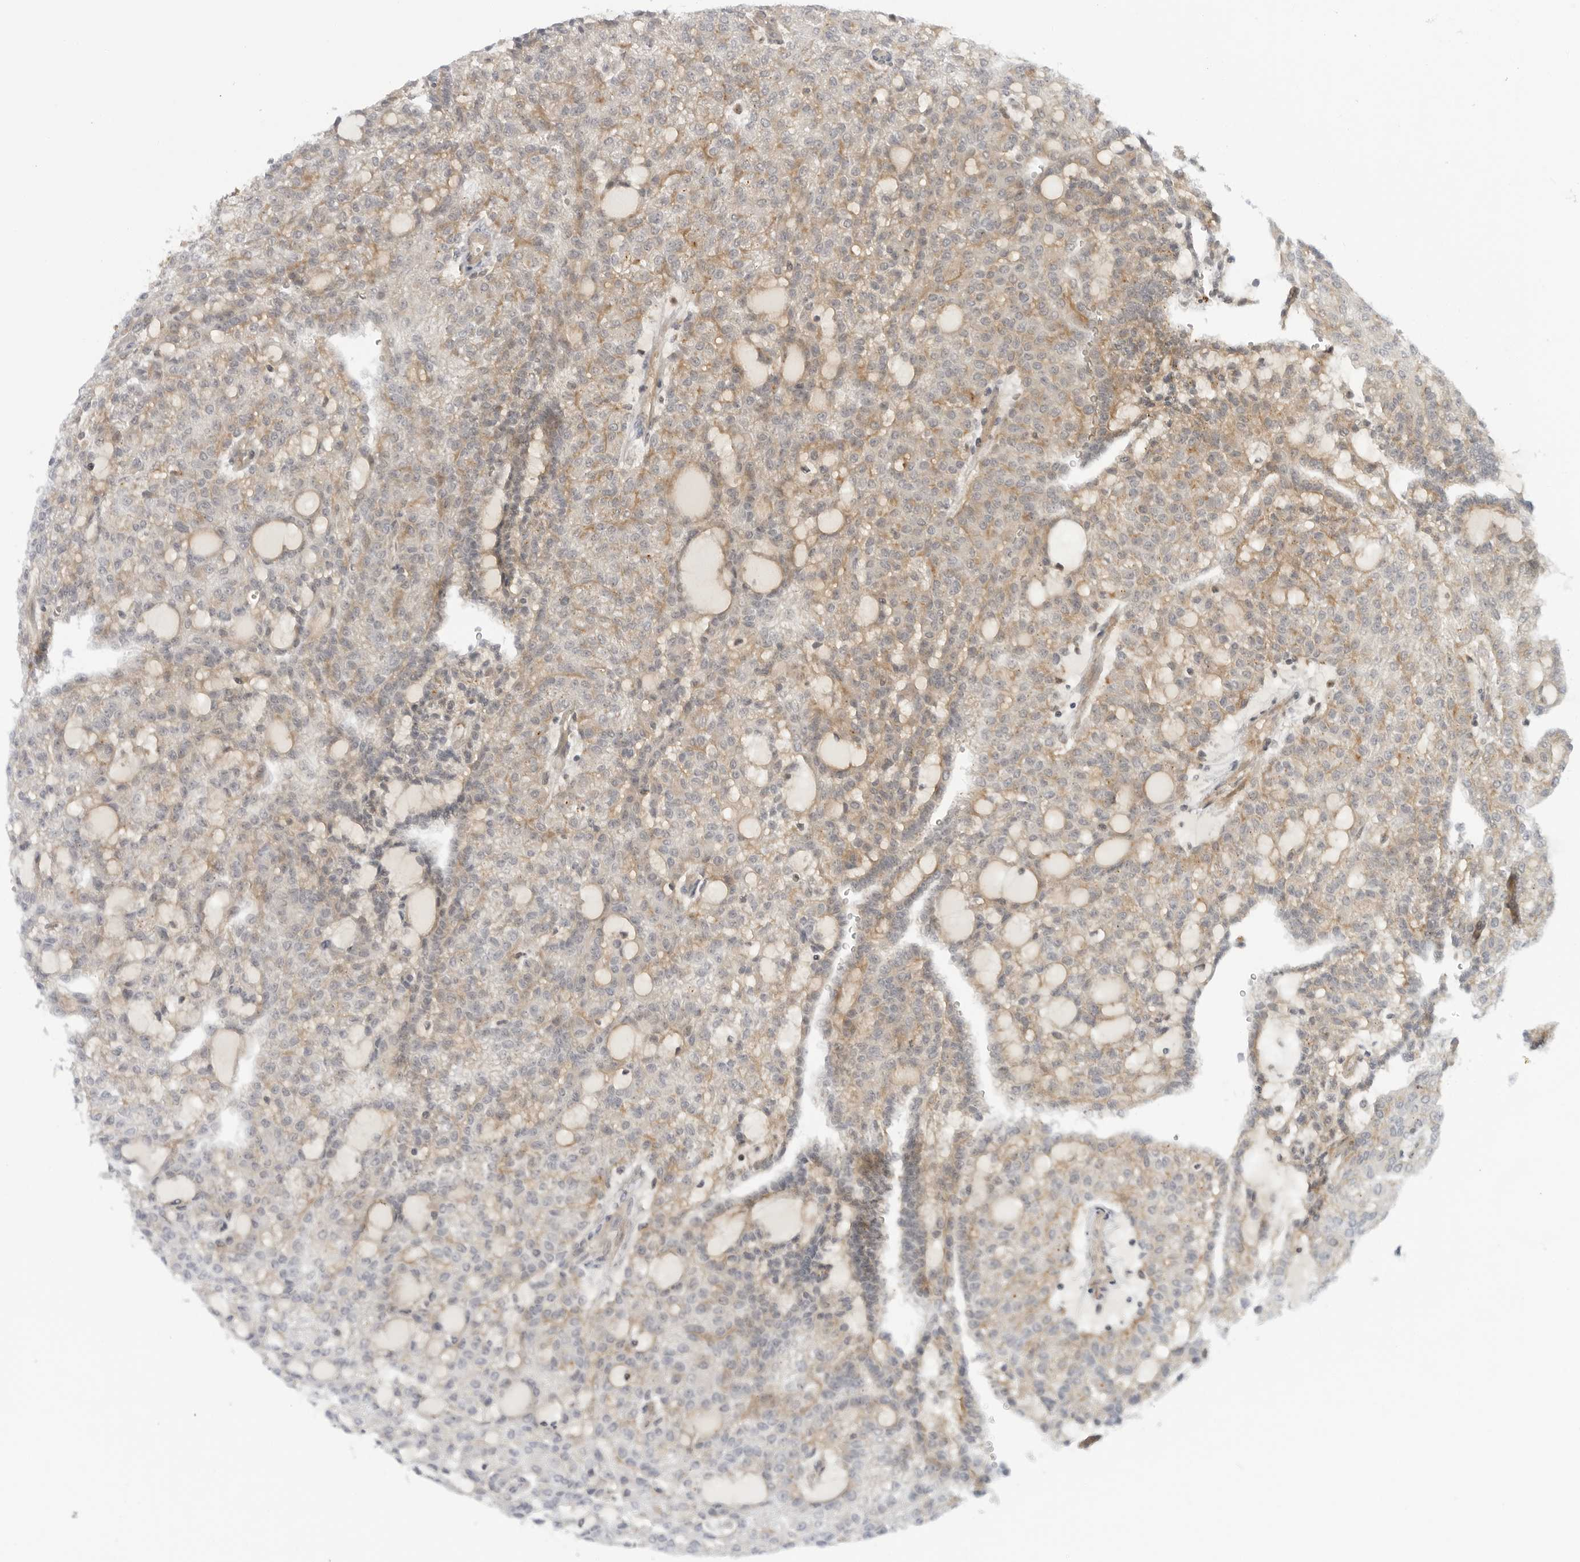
{"staining": {"intensity": "weak", "quantity": "25%-75%", "location": "cytoplasmic/membranous"}, "tissue": "renal cancer", "cell_type": "Tumor cells", "image_type": "cancer", "snomed": [{"axis": "morphology", "description": "Adenocarcinoma, NOS"}, {"axis": "topography", "description": "Kidney"}], "caption": "A photomicrograph of human renal cancer (adenocarcinoma) stained for a protein demonstrates weak cytoplasmic/membranous brown staining in tumor cells.", "gene": "SUGCT", "patient": {"sex": "male", "age": 63}}